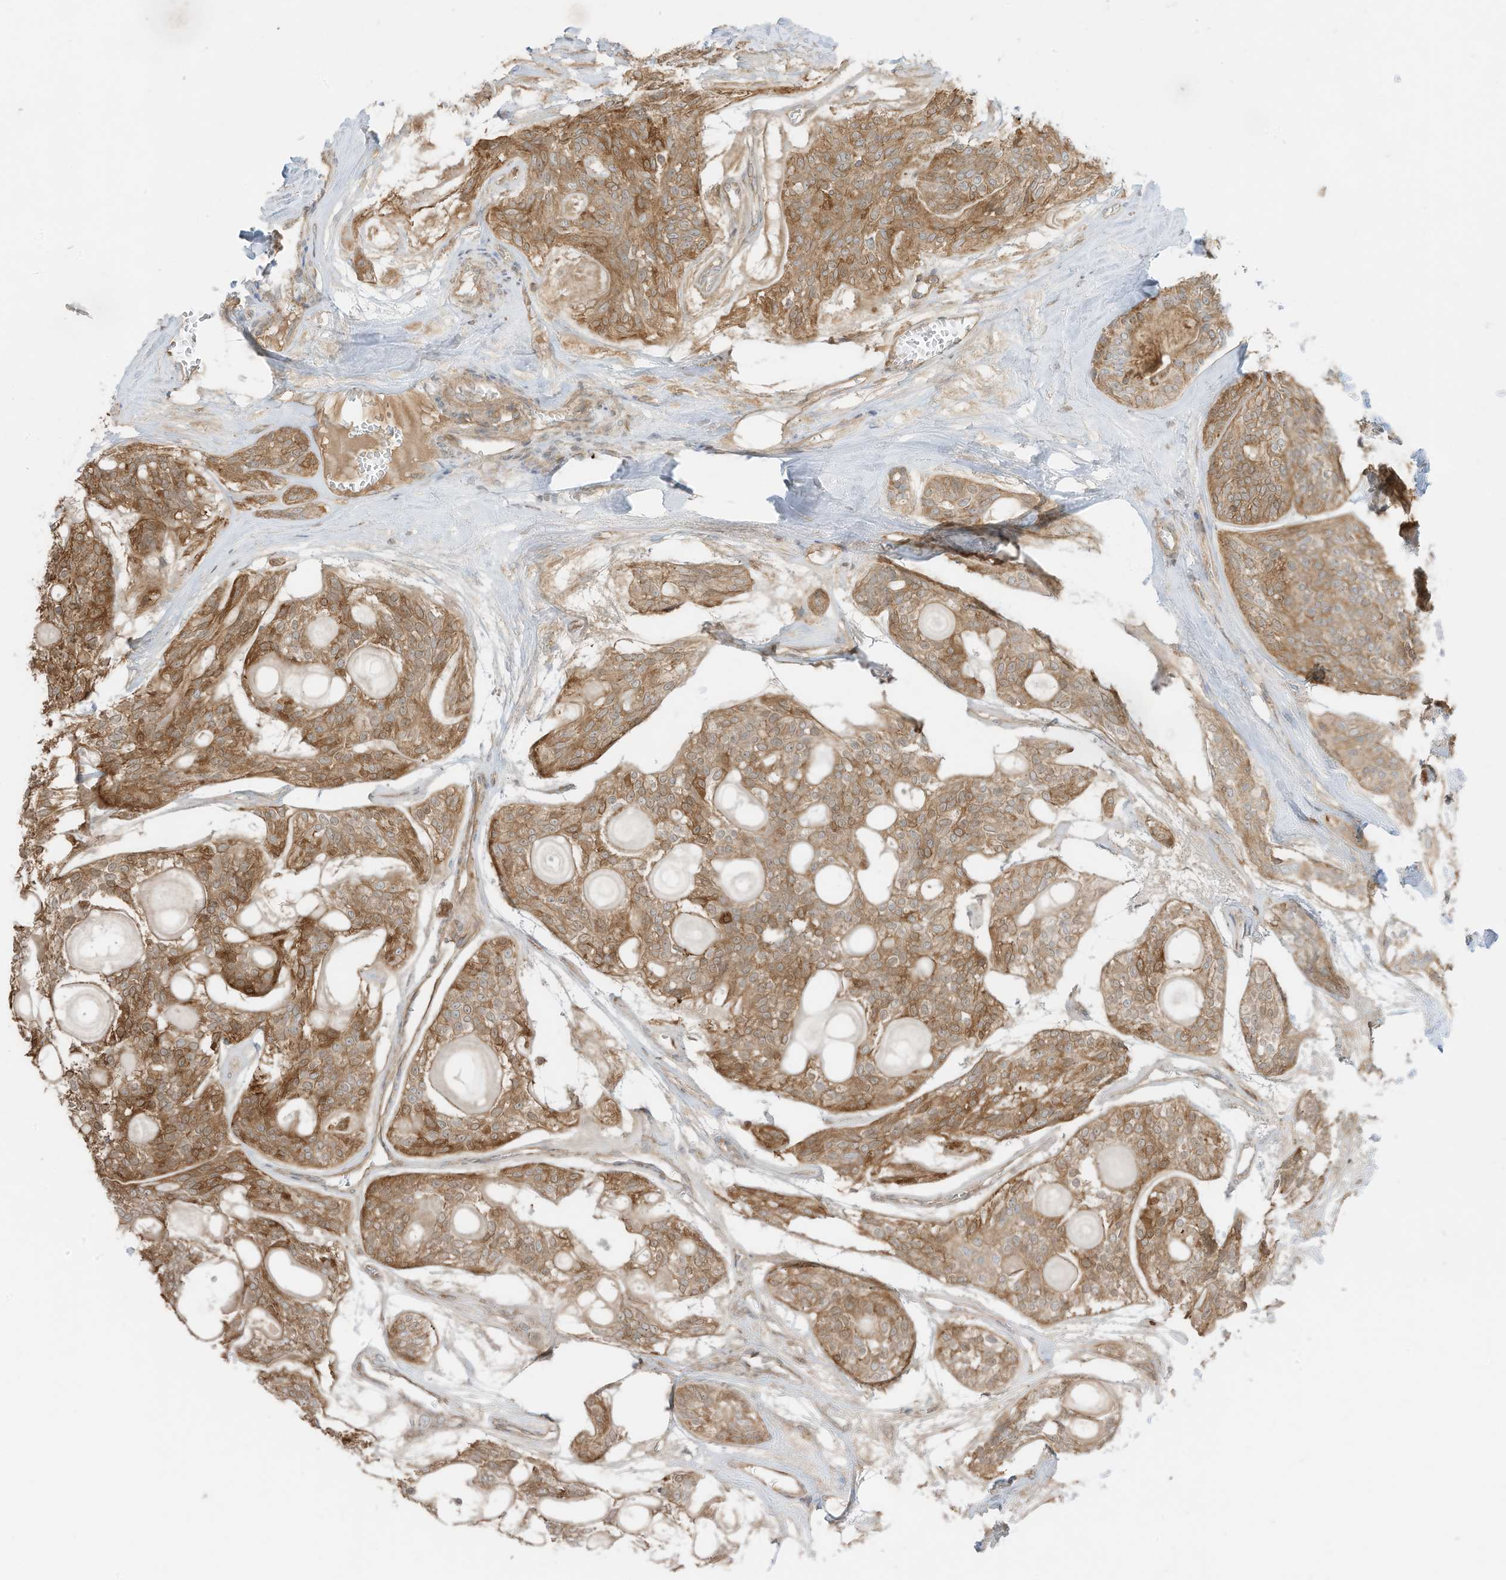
{"staining": {"intensity": "moderate", "quantity": ">75%", "location": "cytoplasmic/membranous"}, "tissue": "head and neck cancer", "cell_type": "Tumor cells", "image_type": "cancer", "snomed": [{"axis": "morphology", "description": "Adenocarcinoma, NOS"}, {"axis": "topography", "description": "Head-Neck"}], "caption": "The micrograph demonstrates immunohistochemical staining of head and neck cancer. There is moderate cytoplasmic/membranous expression is appreciated in about >75% of tumor cells.", "gene": "SLC25A12", "patient": {"sex": "male", "age": 66}}